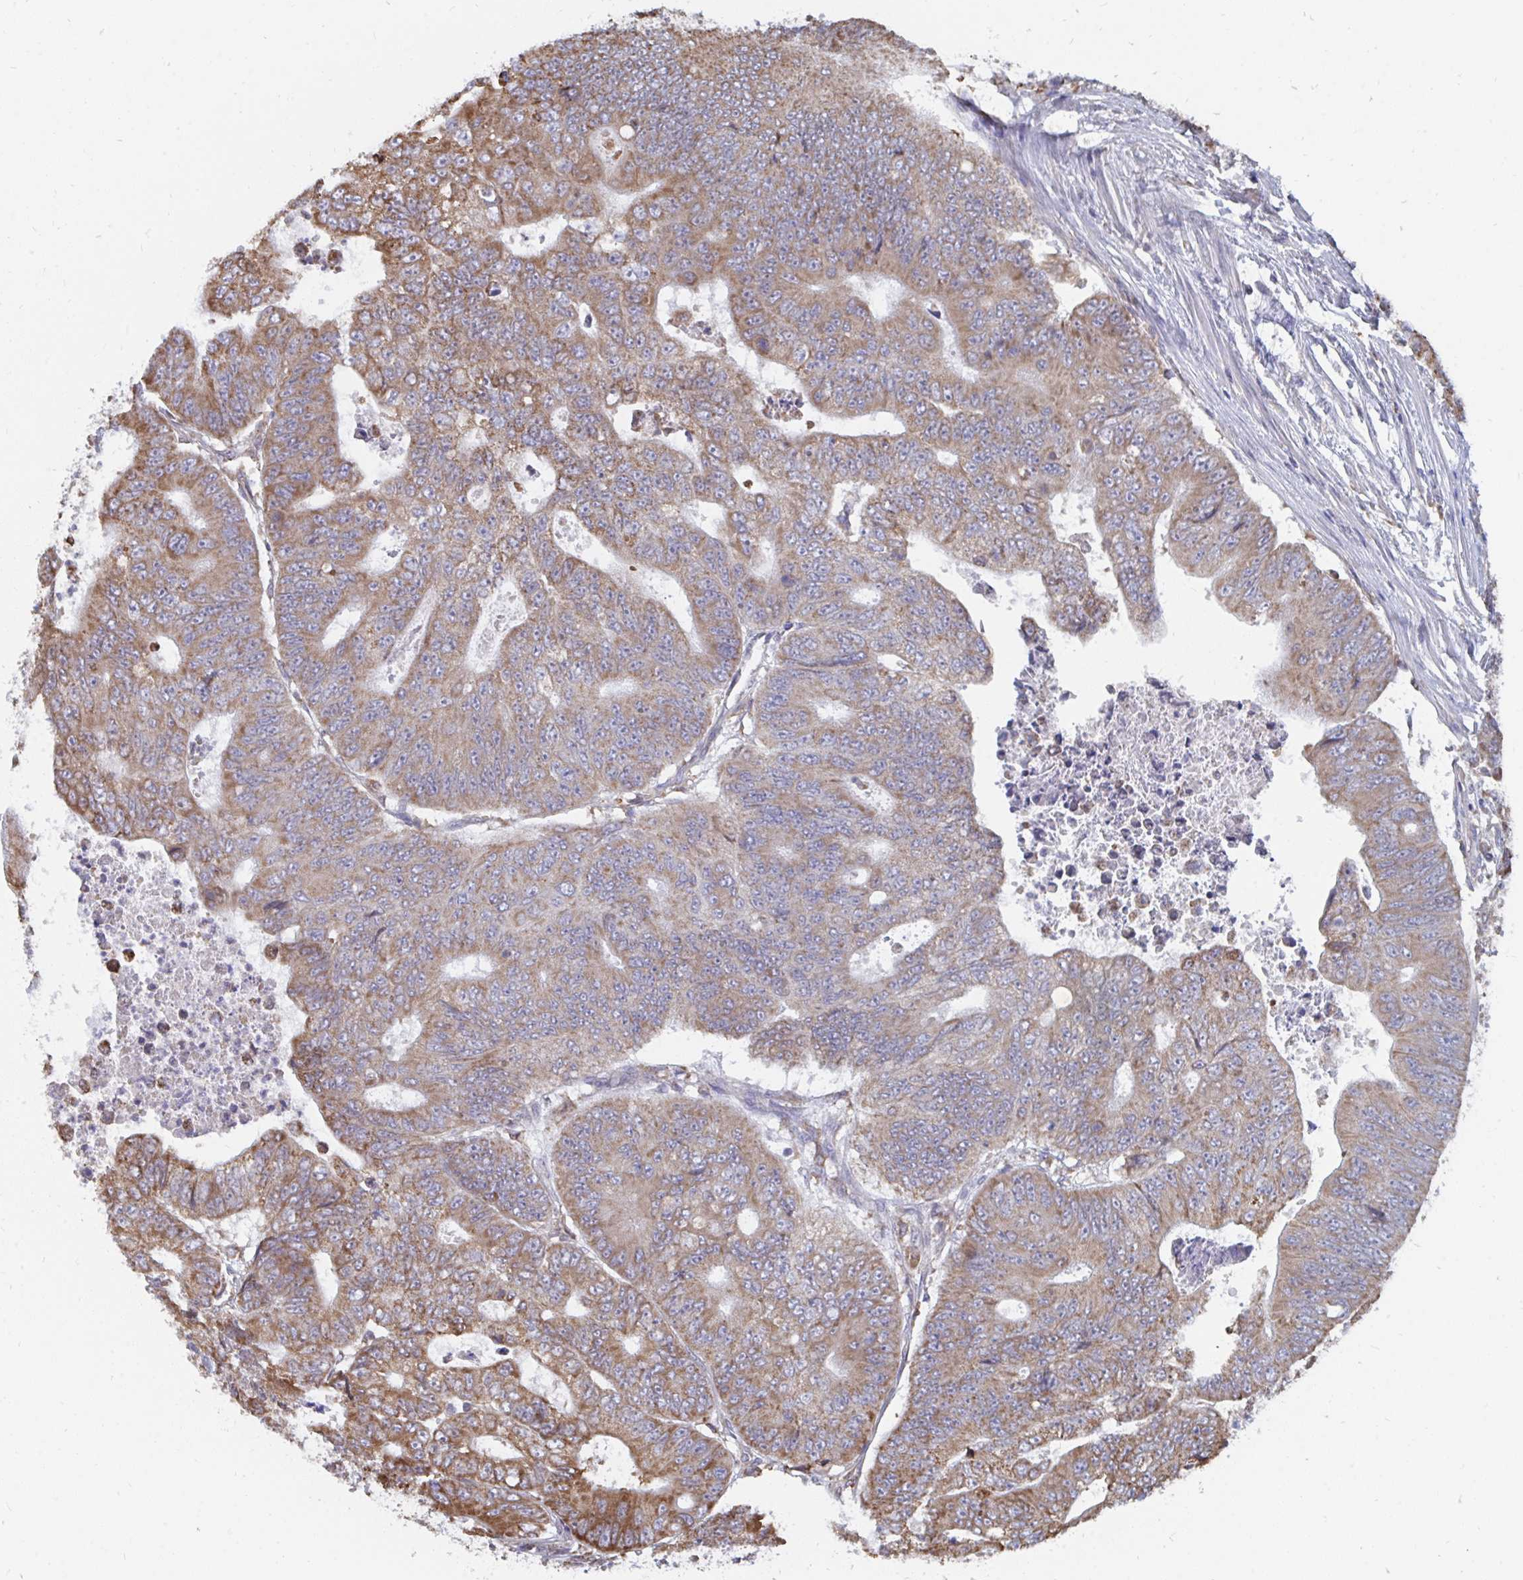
{"staining": {"intensity": "moderate", "quantity": ">75%", "location": "cytoplasmic/membranous"}, "tissue": "colorectal cancer", "cell_type": "Tumor cells", "image_type": "cancer", "snomed": [{"axis": "morphology", "description": "Adenocarcinoma, NOS"}, {"axis": "topography", "description": "Colon"}], "caption": "Human colorectal adenocarcinoma stained for a protein (brown) shows moderate cytoplasmic/membranous positive staining in about >75% of tumor cells.", "gene": "ELAVL1", "patient": {"sex": "female", "age": 48}}